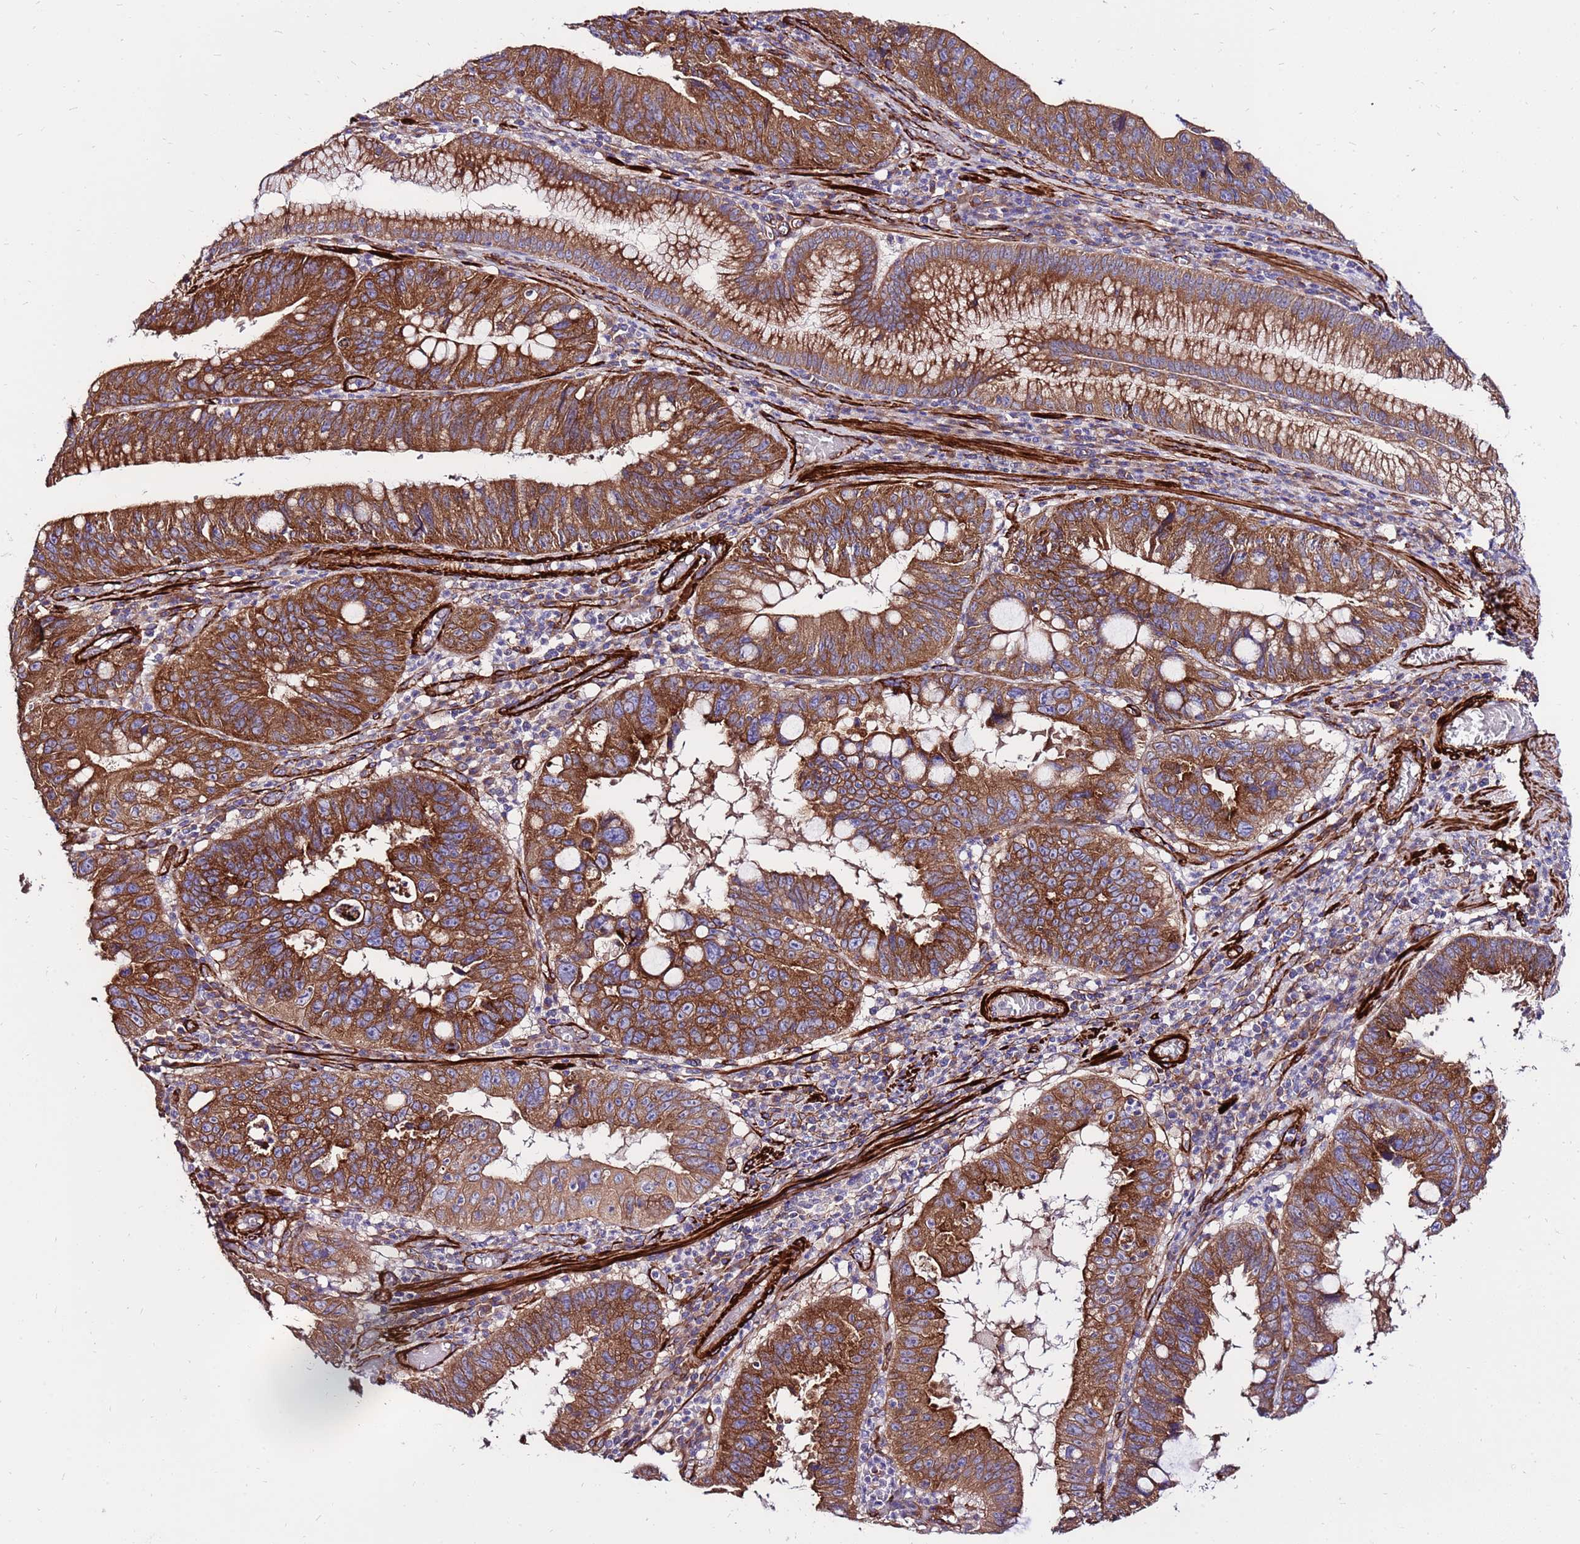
{"staining": {"intensity": "strong", "quantity": ">75%", "location": "cytoplasmic/membranous"}, "tissue": "stomach cancer", "cell_type": "Tumor cells", "image_type": "cancer", "snomed": [{"axis": "morphology", "description": "Adenocarcinoma, NOS"}, {"axis": "topography", "description": "Stomach"}], "caption": "Stomach cancer tissue displays strong cytoplasmic/membranous staining in approximately >75% of tumor cells", "gene": "EI24", "patient": {"sex": "male", "age": 59}}